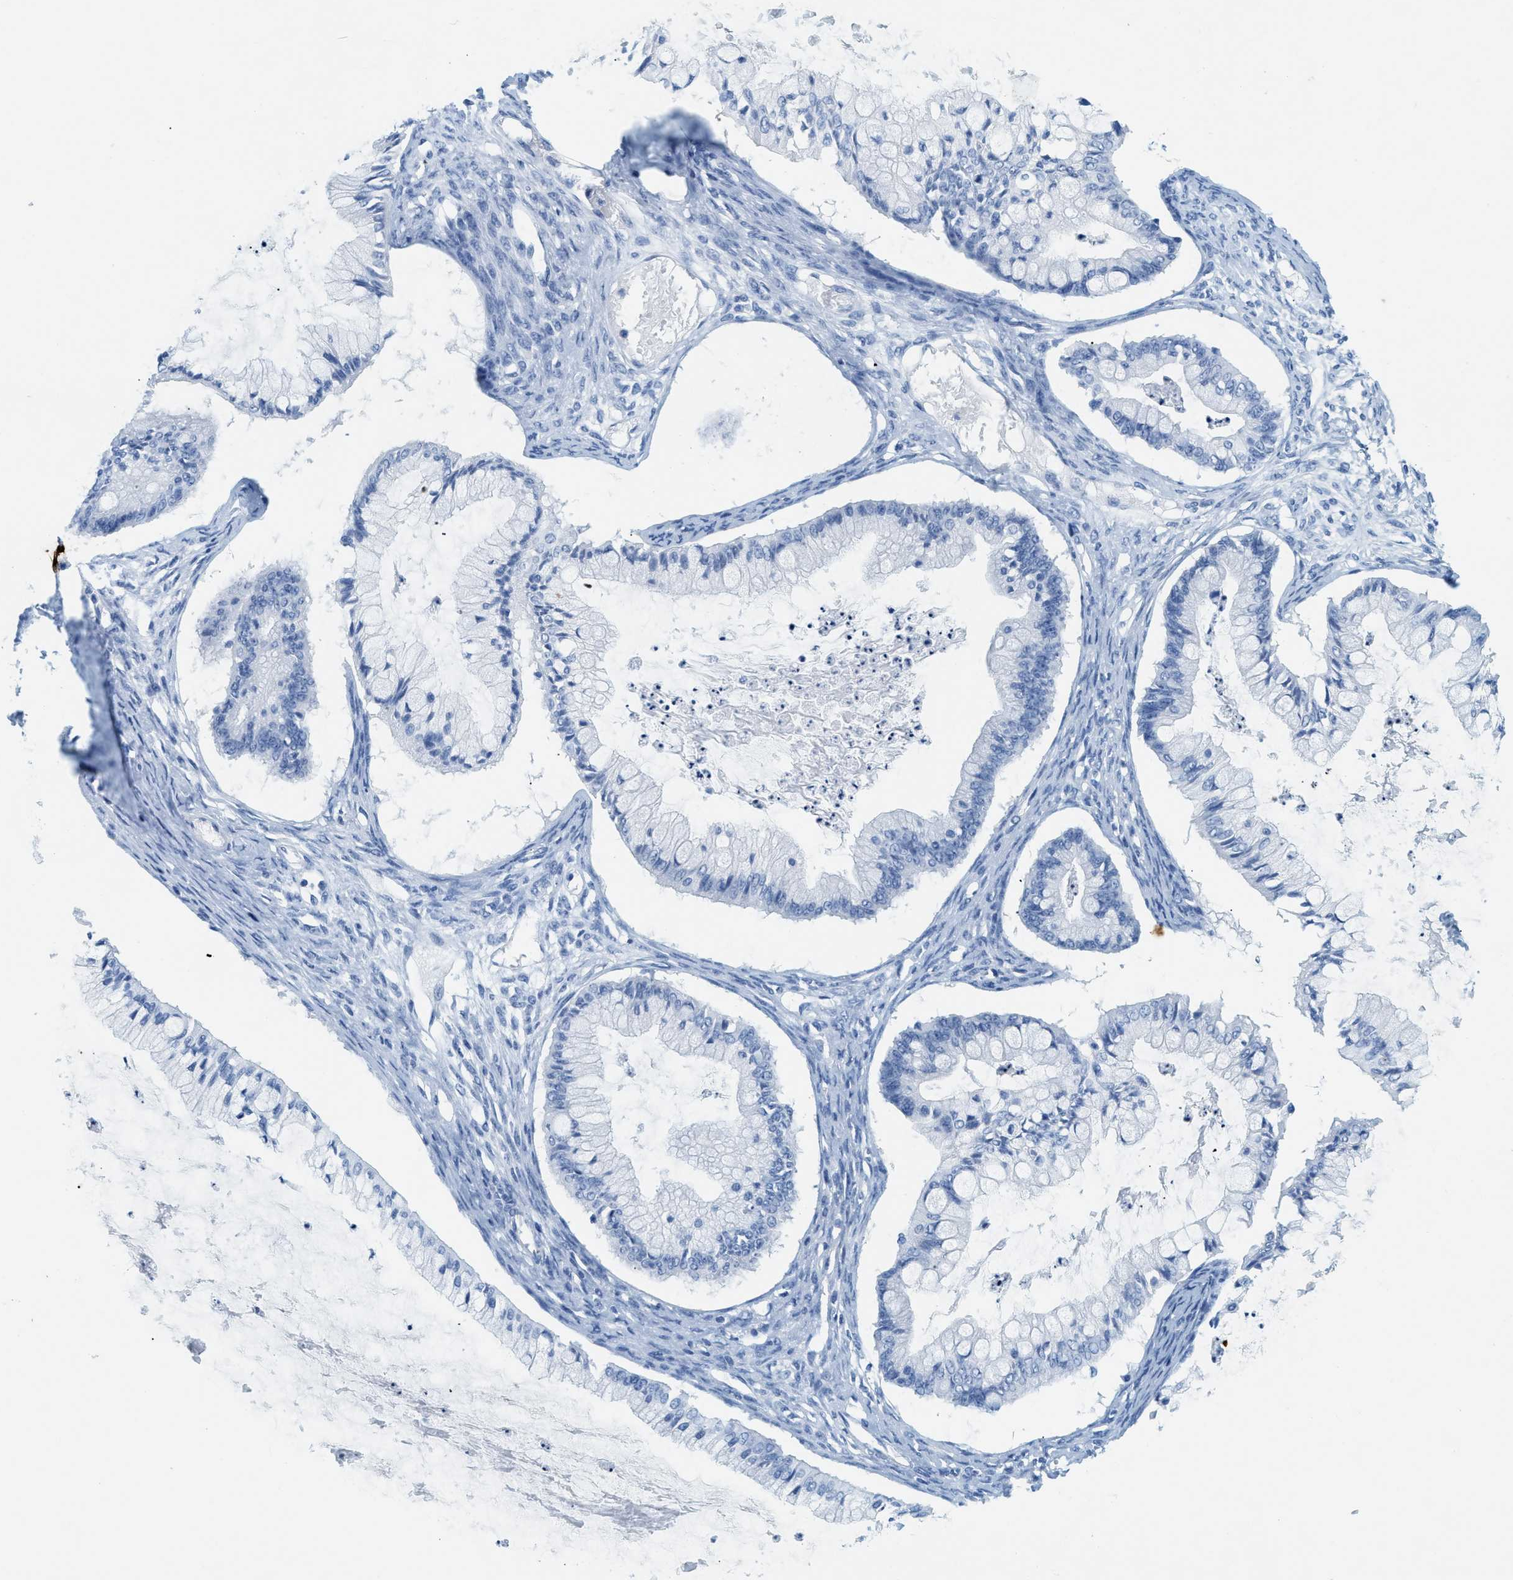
{"staining": {"intensity": "negative", "quantity": "none", "location": "none"}, "tissue": "ovarian cancer", "cell_type": "Tumor cells", "image_type": "cancer", "snomed": [{"axis": "morphology", "description": "Cystadenocarcinoma, mucinous, NOS"}, {"axis": "topography", "description": "Ovary"}], "caption": "Human ovarian cancer (mucinous cystadenocarcinoma) stained for a protein using IHC demonstrates no staining in tumor cells.", "gene": "TPSAB1", "patient": {"sex": "female", "age": 57}}